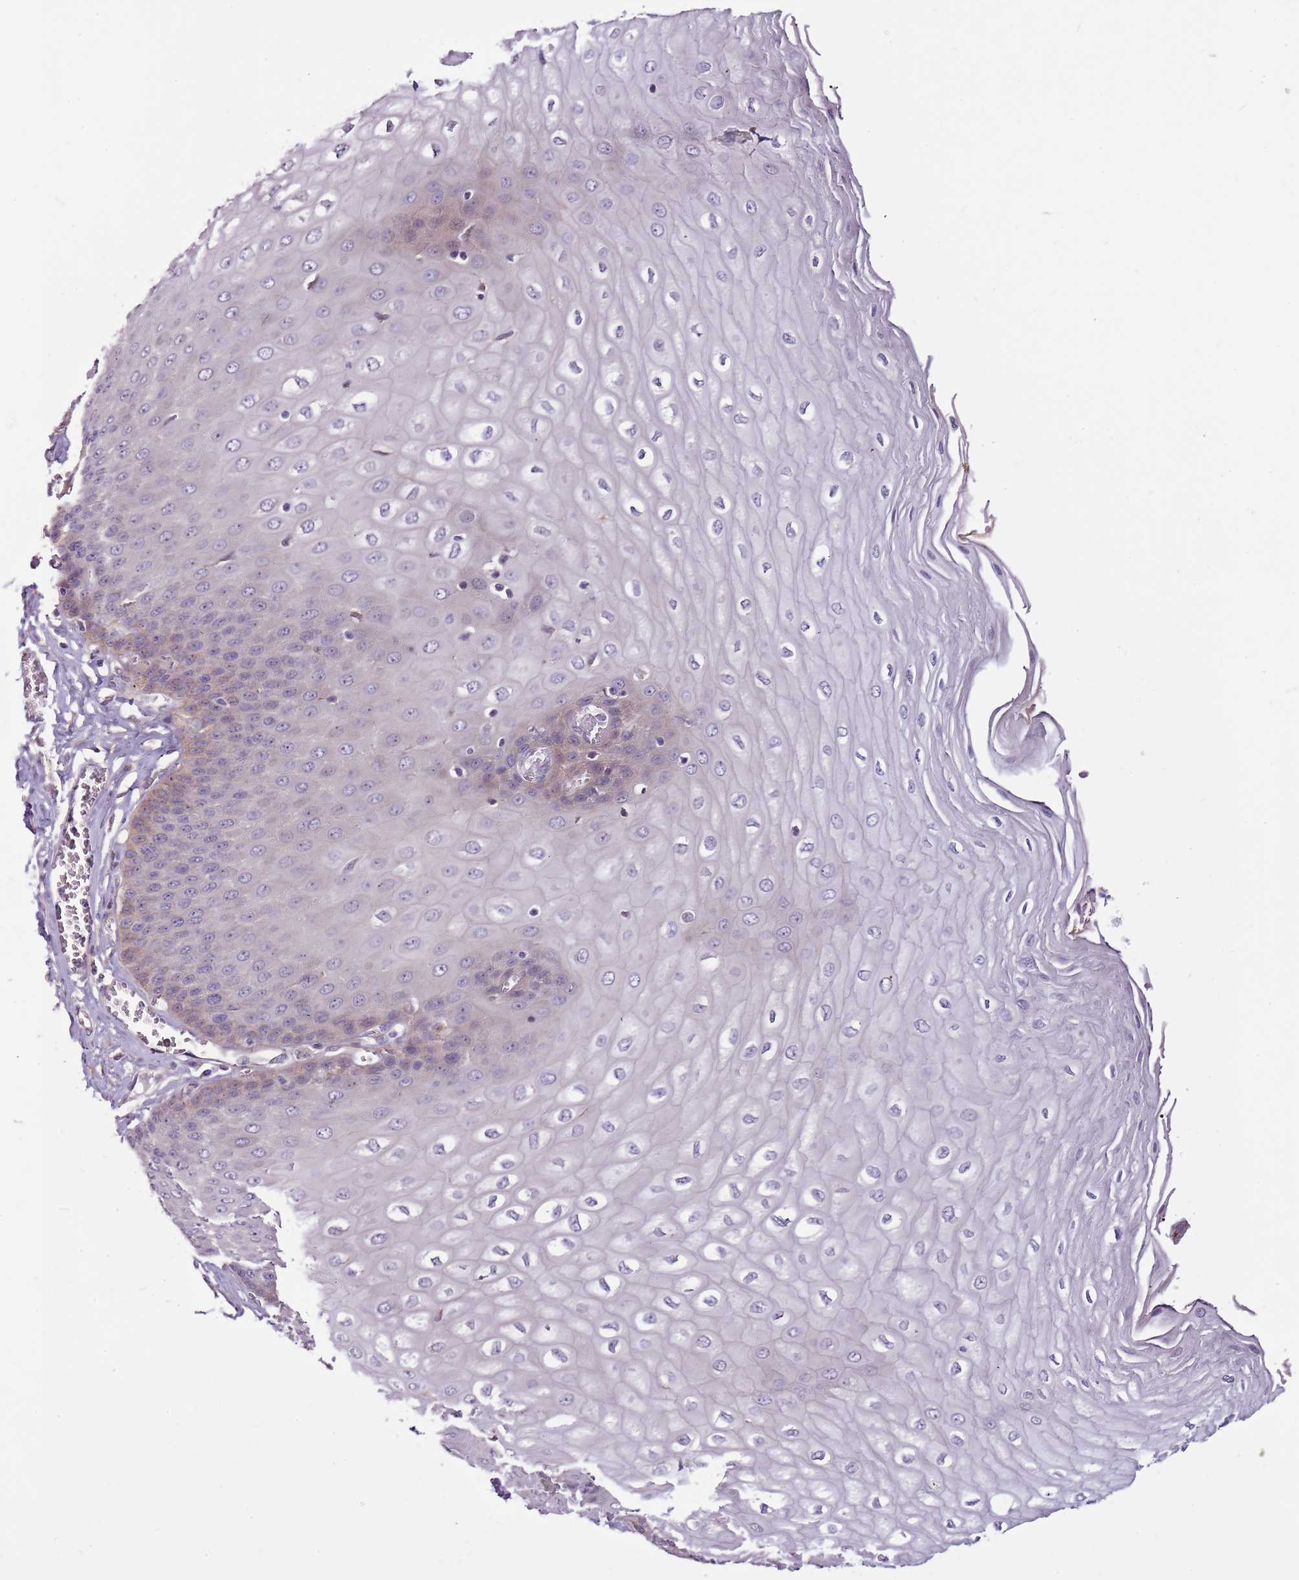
{"staining": {"intensity": "weak", "quantity": "<25%", "location": "cytoplasmic/membranous"}, "tissue": "esophagus", "cell_type": "Squamous epithelial cells", "image_type": "normal", "snomed": [{"axis": "morphology", "description": "Normal tissue, NOS"}, {"axis": "topography", "description": "Esophagus"}], "caption": "Immunohistochemistry (IHC) of benign human esophagus demonstrates no staining in squamous epithelial cells.", "gene": "NKX2", "patient": {"sex": "male", "age": 60}}